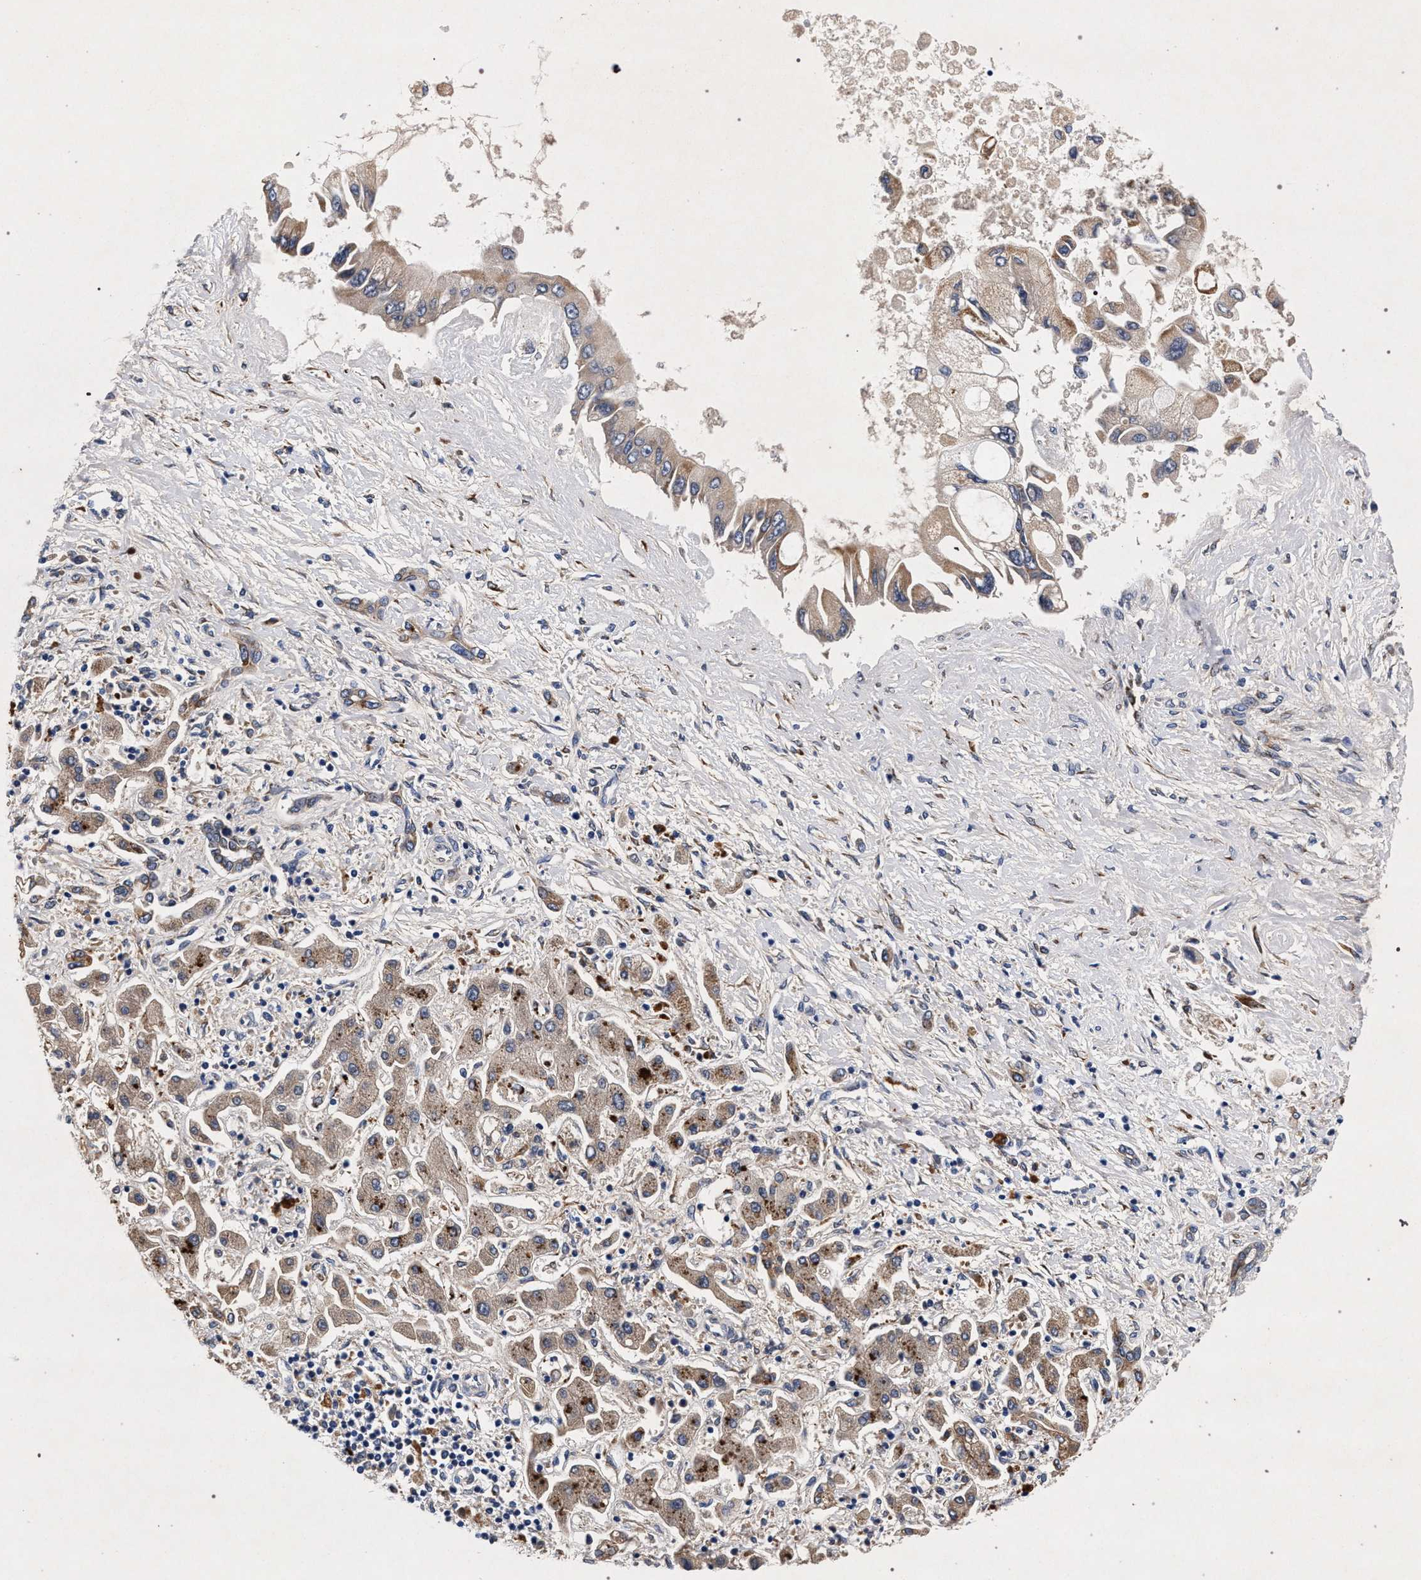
{"staining": {"intensity": "weak", "quantity": "<25%", "location": "cytoplasmic/membranous"}, "tissue": "liver cancer", "cell_type": "Tumor cells", "image_type": "cancer", "snomed": [{"axis": "morphology", "description": "Cholangiocarcinoma"}, {"axis": "topography", "description": "Liver"}], "caption": "The photomicrograph exhibits no significant staining in tumor cells of liver cholangiocarcinoma.", "gene": "NEK7", "patient": {"sex": "male", "age": 50}}